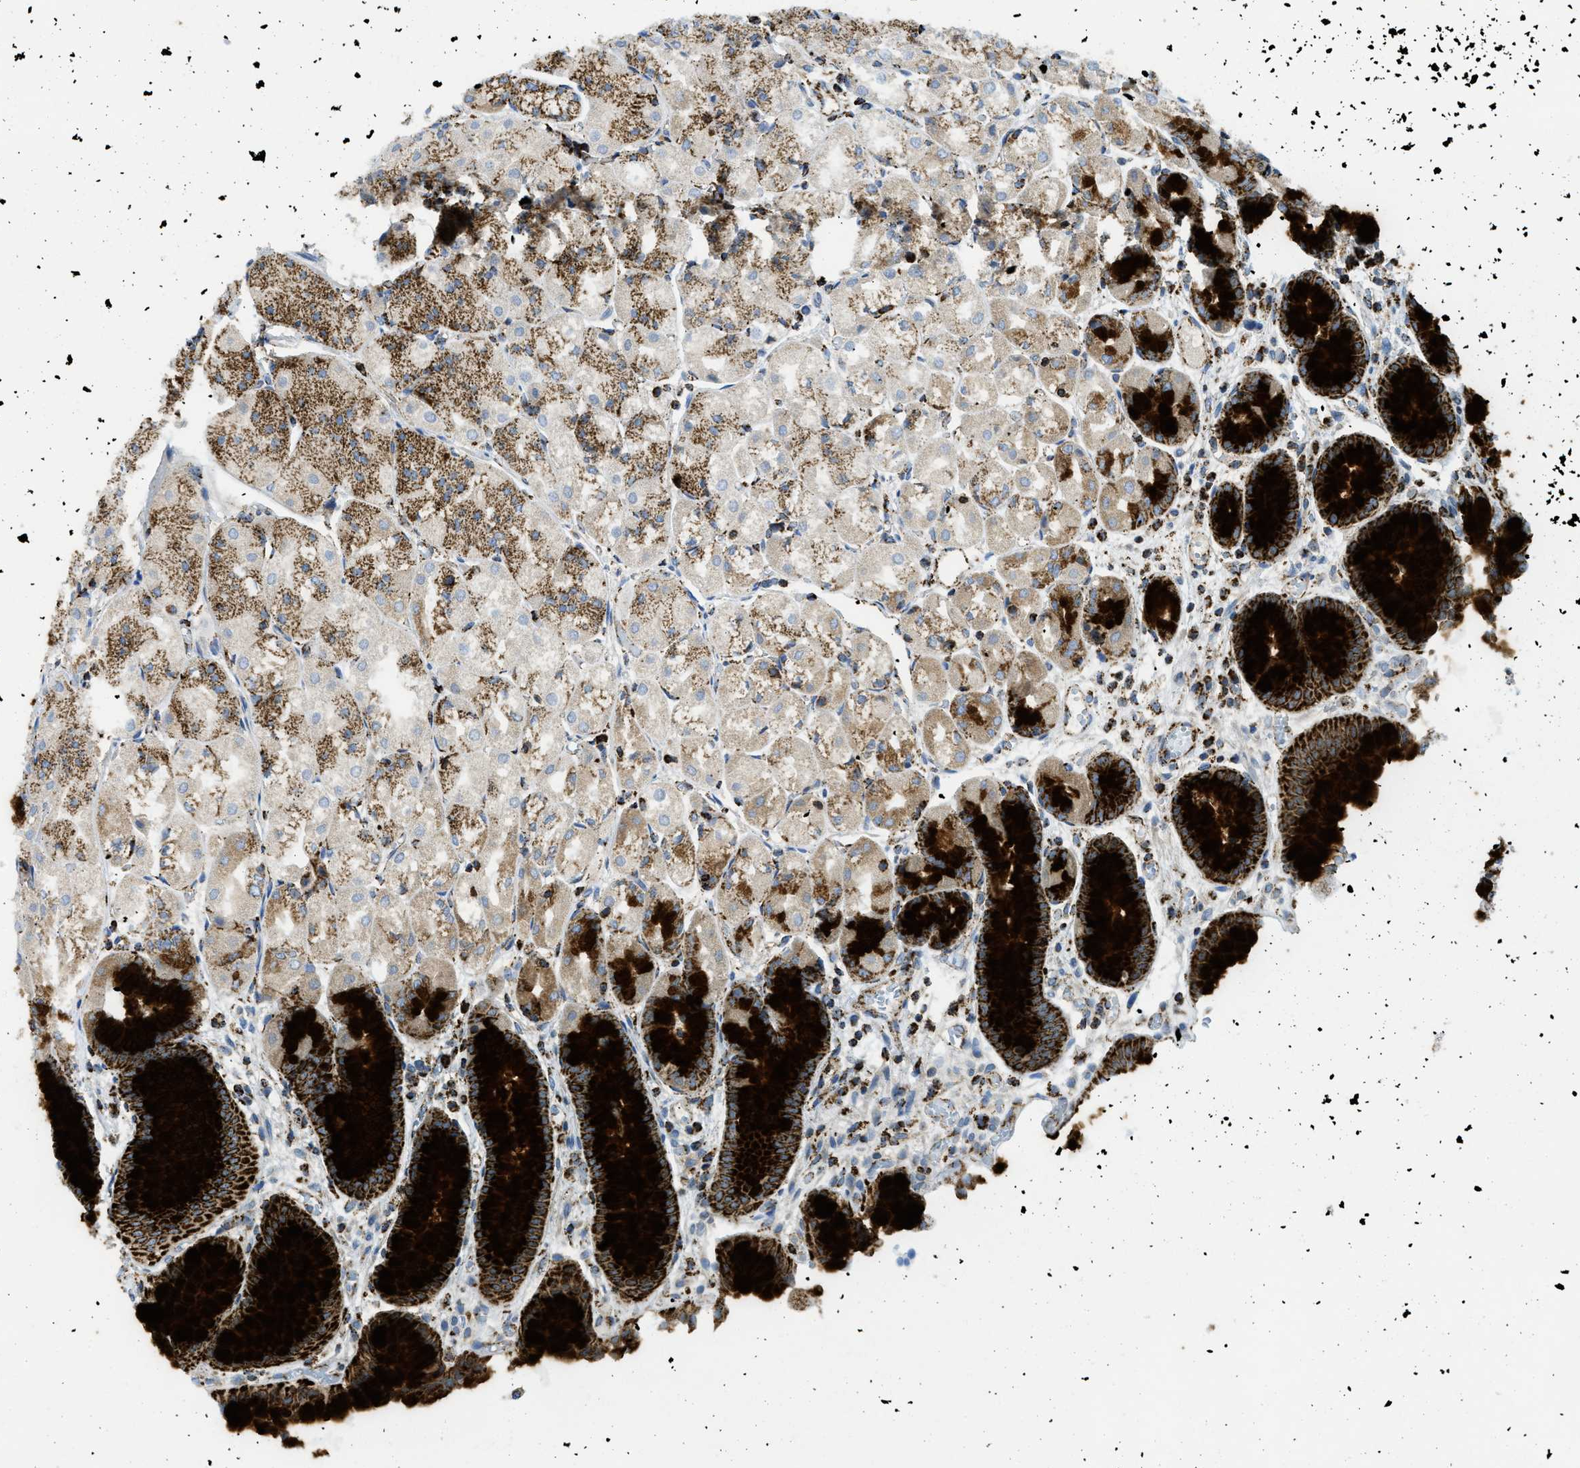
{"staining": {"intensity": "strong", "quantity": ">75%", "location": "cytoplasmic/membranous"}, "tissue": "stomach", "cell_type": "Glandular cells", "image_type": "normal", "snomed": [{"axis": "morphology", "description": "Normal tissue, NOS"}, {"axis": "topography", "description": "Stomach, upper"}], "caption": "Immunohistochemical staining of unremarkable stomach displays high levels of strong cytoplasmic/membranous staining in approximately >75% of glandular cells.", "gene": "SQOR", "patient": {"sex": "male", "age": 72}}